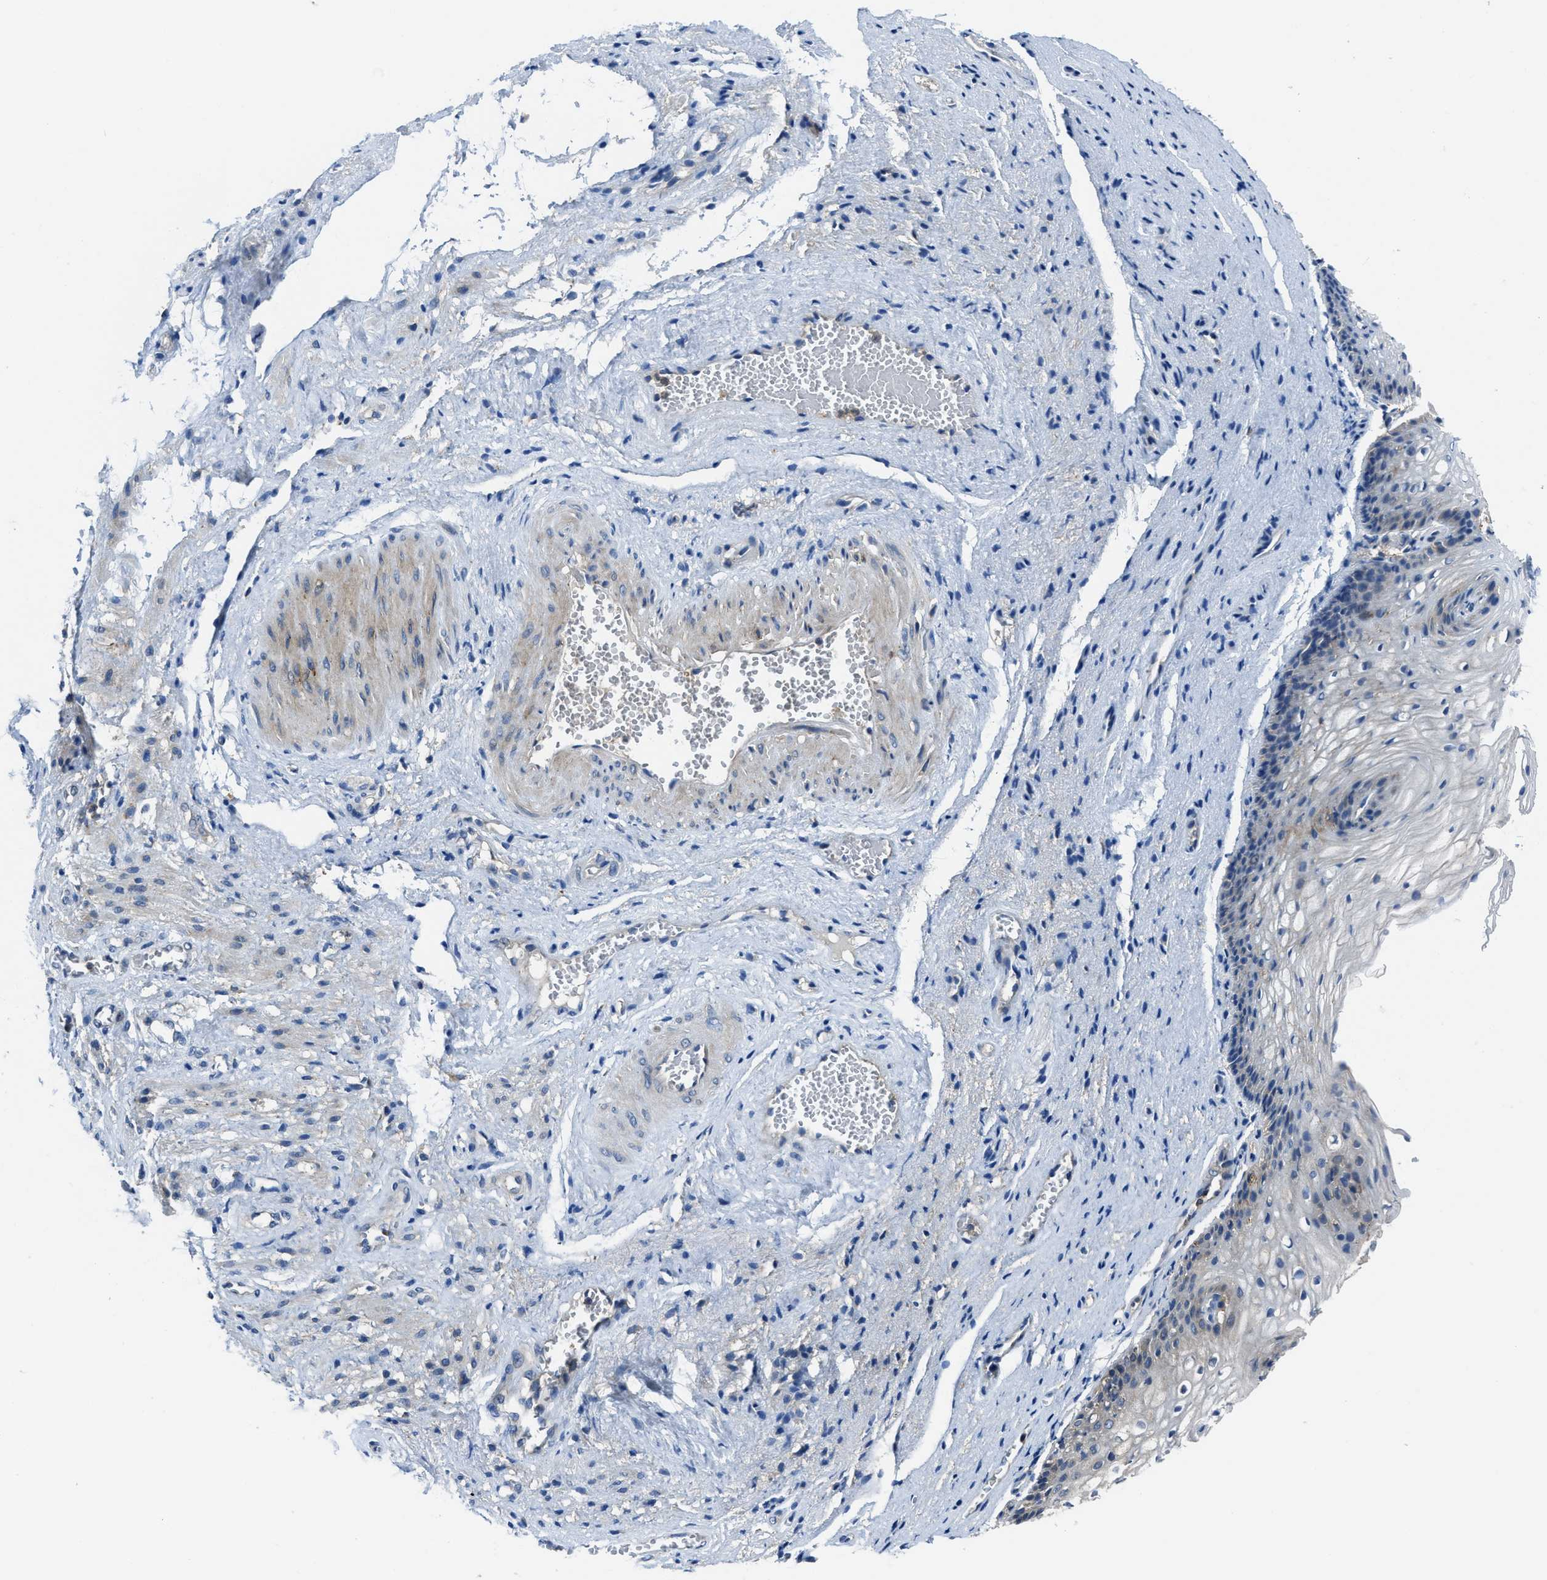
{"staining": {"intensity": "weak", "quantity": "<25%", "location": "cytoplasmic/membranous"}, "tissue": "vagina", "cell_type": "Squamous epithelial cells", "image_type": "normal", "snomed": [{"axis": "morphology", "description": "Normal tissue, NOS"}, {"axis": "topography", "description": "Vagina"}], "caption": "A high-resolution micrograph shows immunohistochemistry (IHC) staining of normal vagina, which shows no significant expression in squamous epithelial cells. (Immunohistochemistry, brightfield microscopy, high magnification).", "gene": "MAP3K20", "patient": {"sex": "female", "age": 34}}